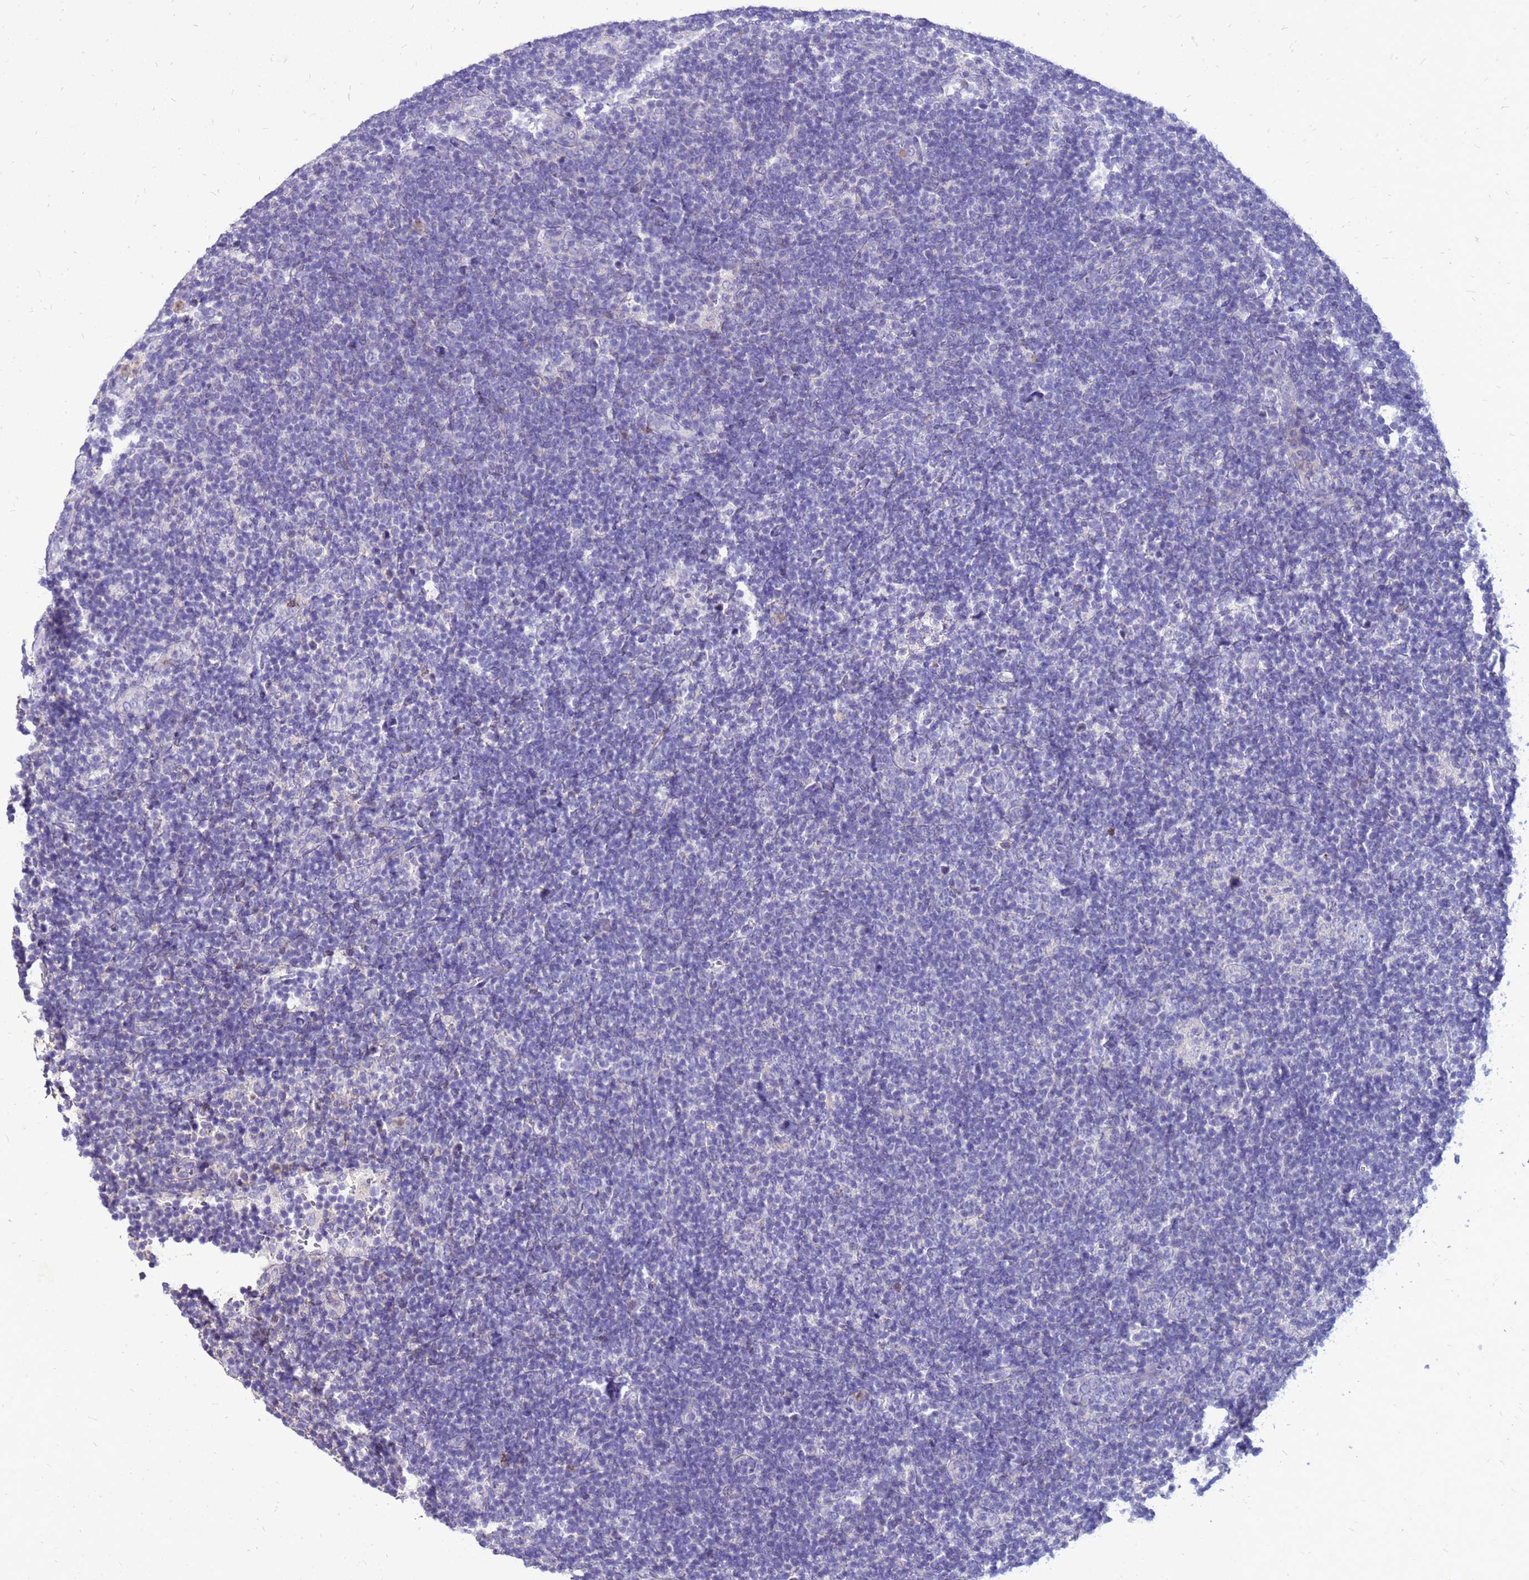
{"staining": {"intensity": "negative", "quantity": "none", "location": "none"}, "tissue": "lymphoma", "cell_type": "Tumor cells", "image_type": "cancer", "snomed": [{"axis": "morphology", "description": "Hodgkin's disease, NOS"}, {"axis": "topography", "description": "Lymph node"}], "caption": "Immunohistochemistry (IHC) micrograph of lymphoma stained for a protein (brown), which demonstrates no positivity in tumor cells.", "gene": "AKR1C1", "patient": {"sex": "female", "age": 57}}